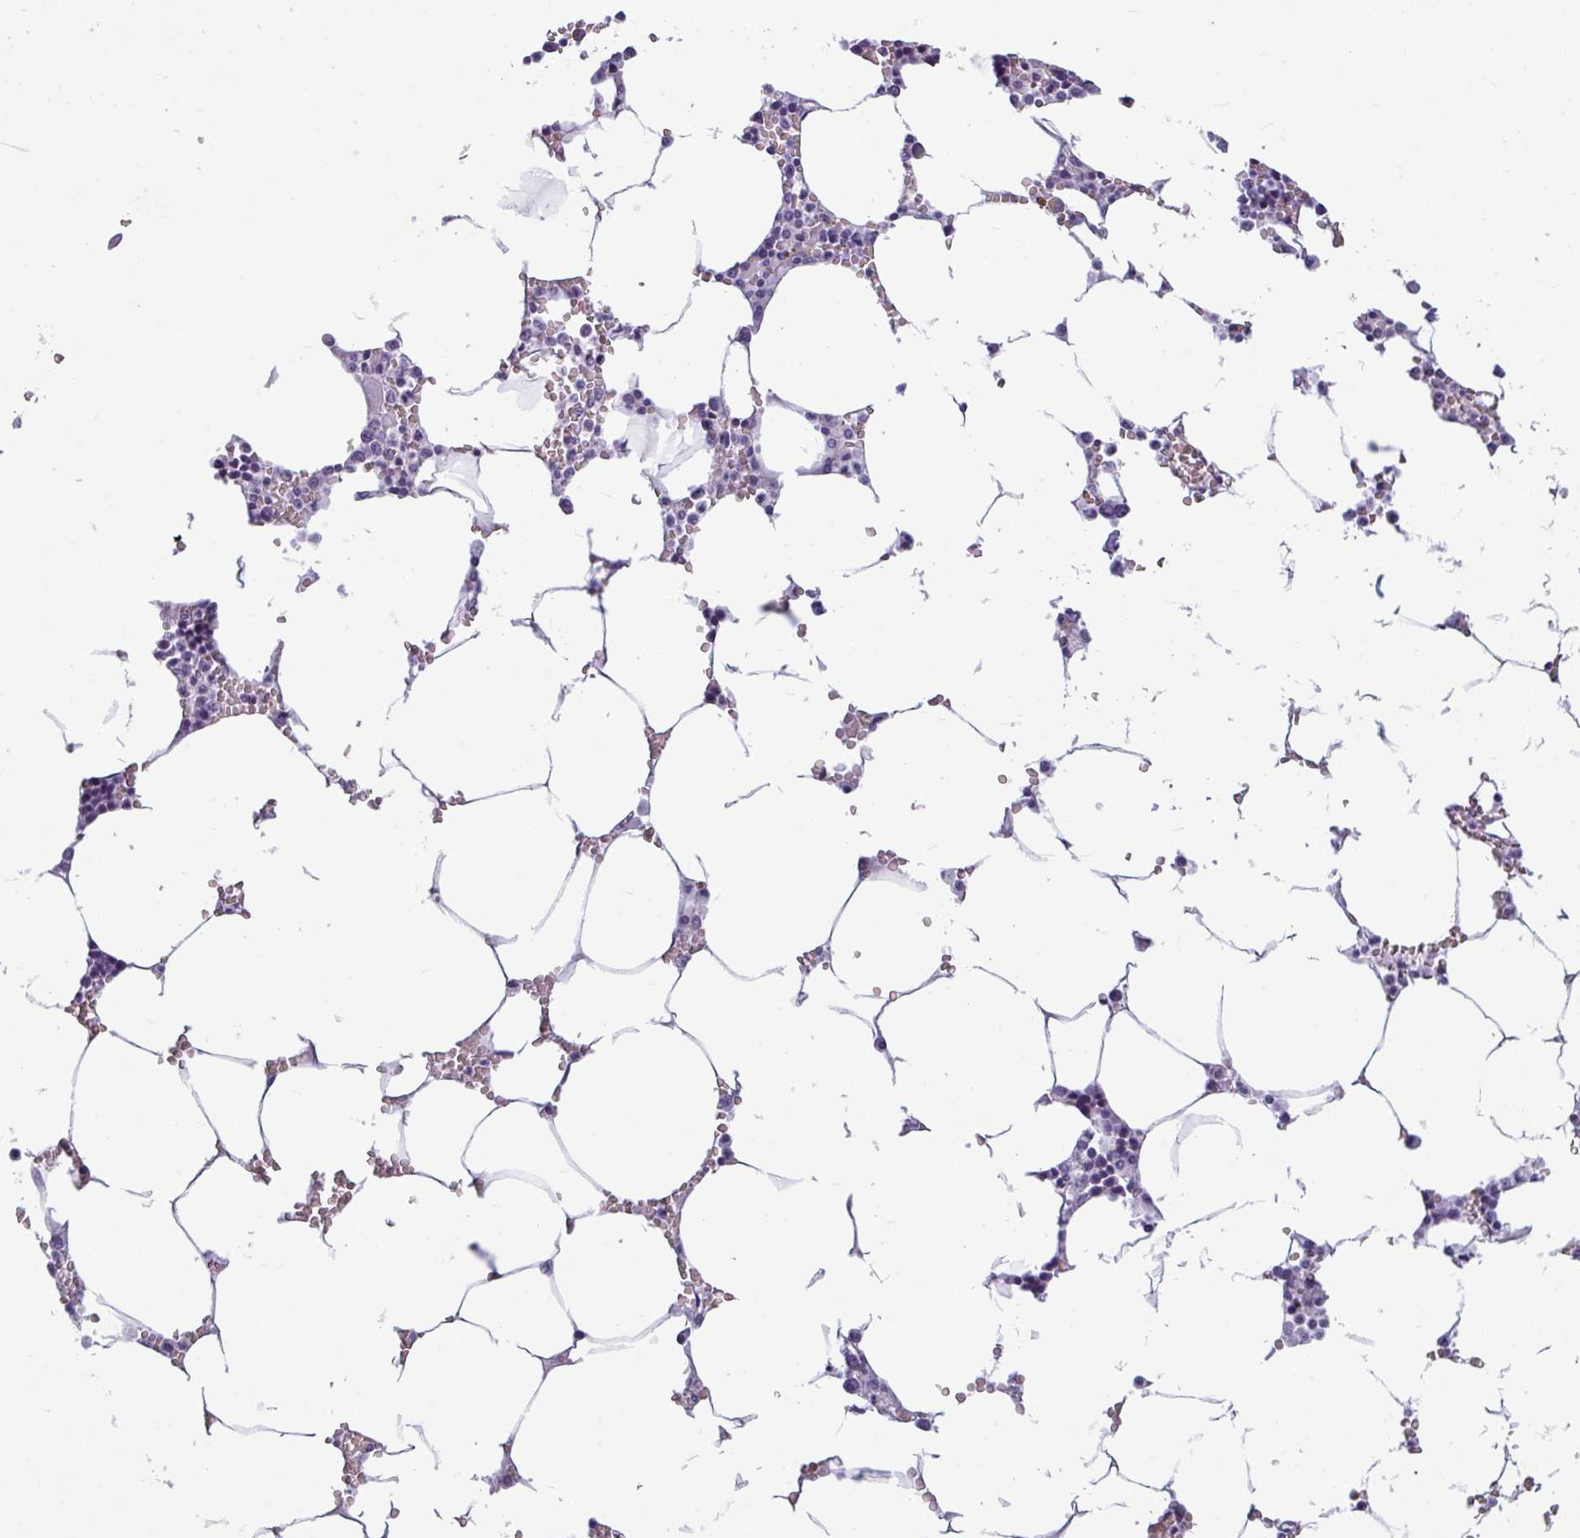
{"staining": {"intensity": "negative", "quantity": "none", "location": "none"}, "tissue": "bone marrow", "cell_type": "Hematopoietic cells", "image_type": "normal", "snomed": [{"axis": "morphology", "description": "Normal tissue, NOS"}, {"axis": "topography", "description": "Bone marrow"}], "caption": "Bone marrow stained for a protein using IHC exhibits no positivity hematopoietic cells.", "gene": "SRGAP1", "patient": {"sex": "male", "age": 70}}